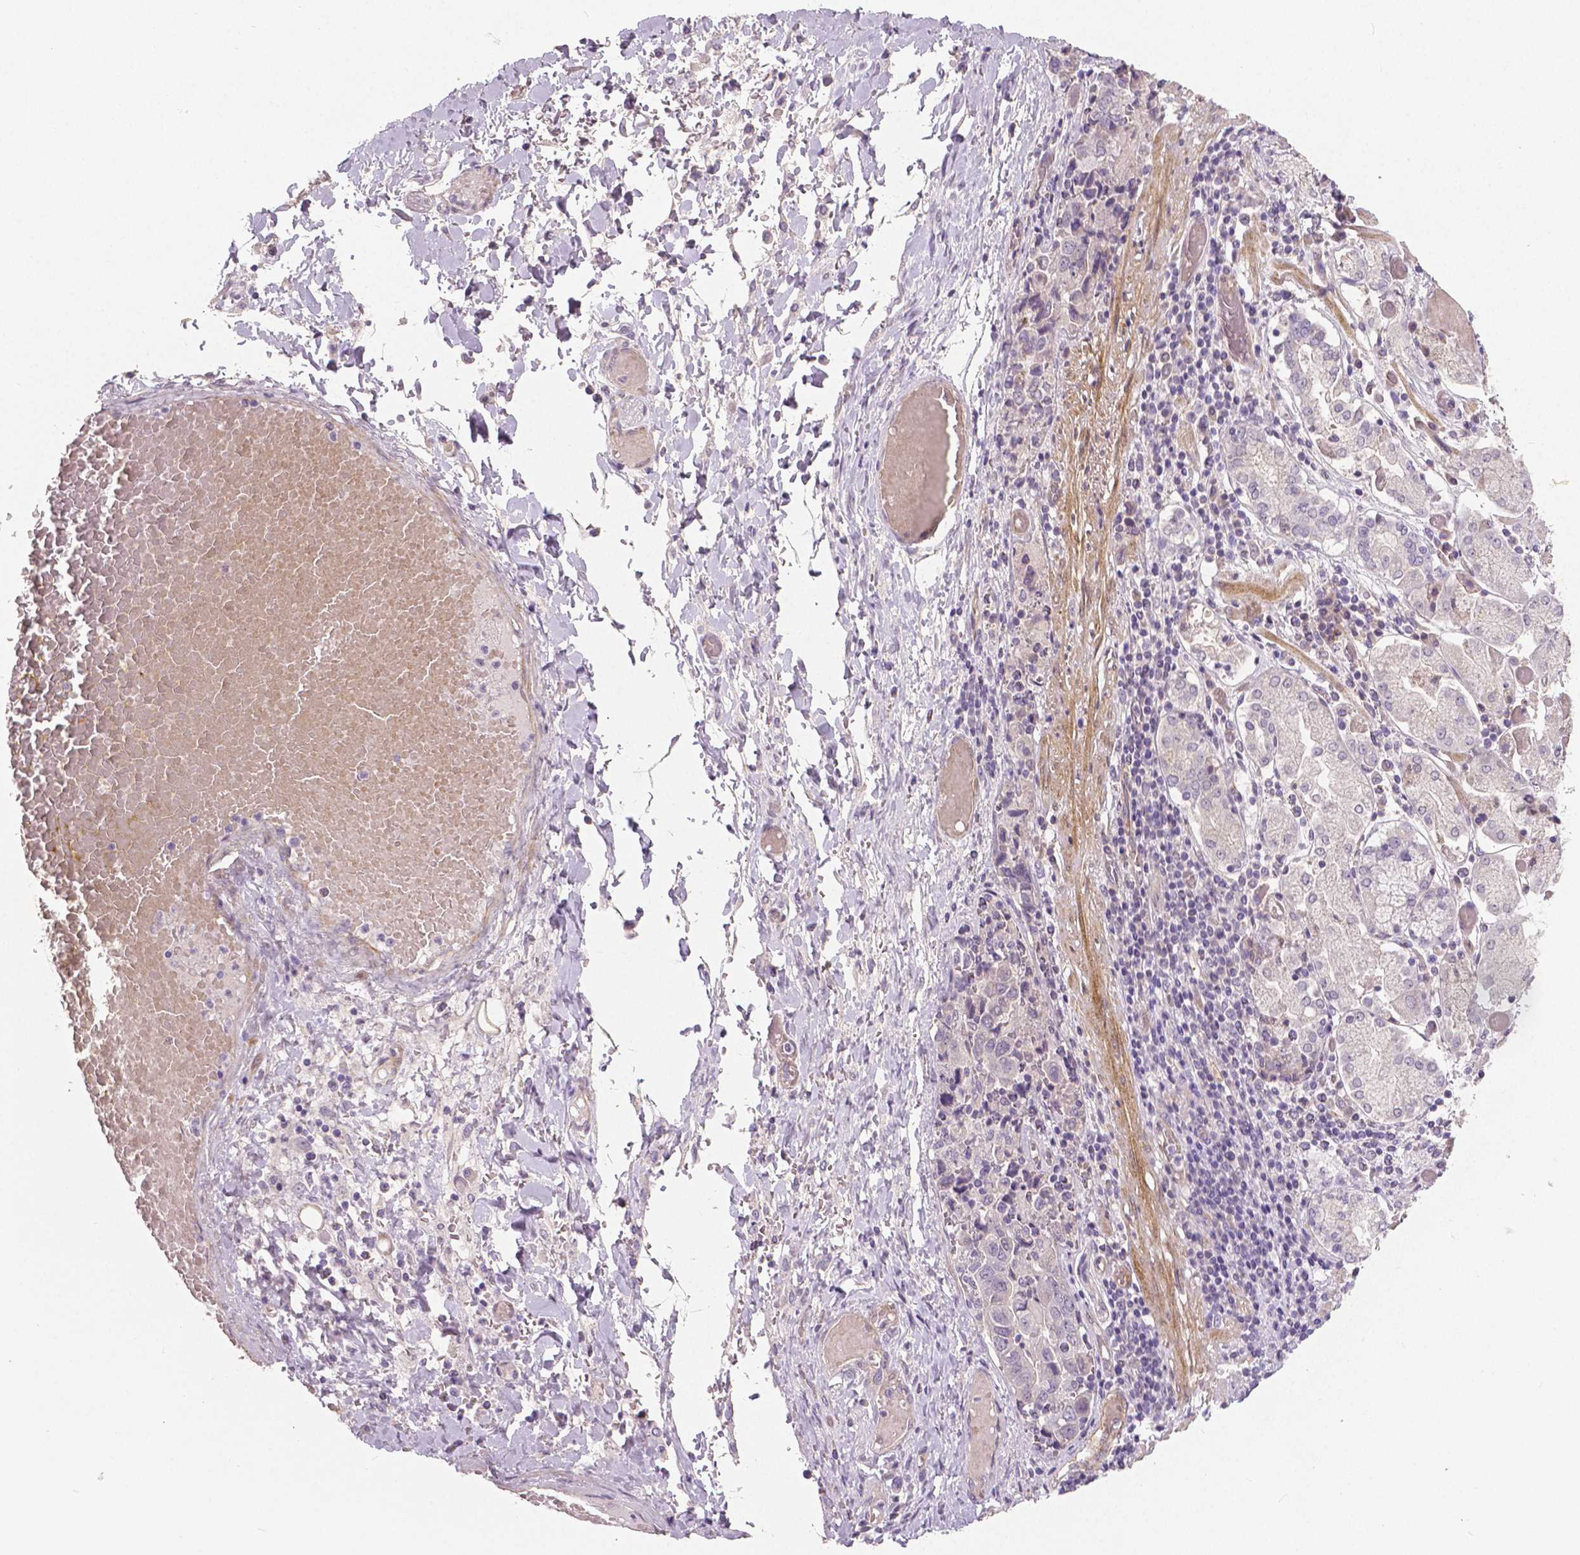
{"staining": {"intensity": "negative", "quantity": "none", "location": "none"}, "tissue": "stomach cancer", "cell_type": "Tumor cells", "image_type": "cancer", "snomed": [{"axis": "morphology", "description": "Adenocarcinoma, NOS"}, {"axis": "topography", "description": "Stomach, upper"}, {"axis": "topography", "description": "Stomach"}], "caption": "There is no significant staining in tumor cells of stomach cancer (adenocarcinoma).", "gene": "FLT1", "patient": {"sex": "male", "age": 62}}